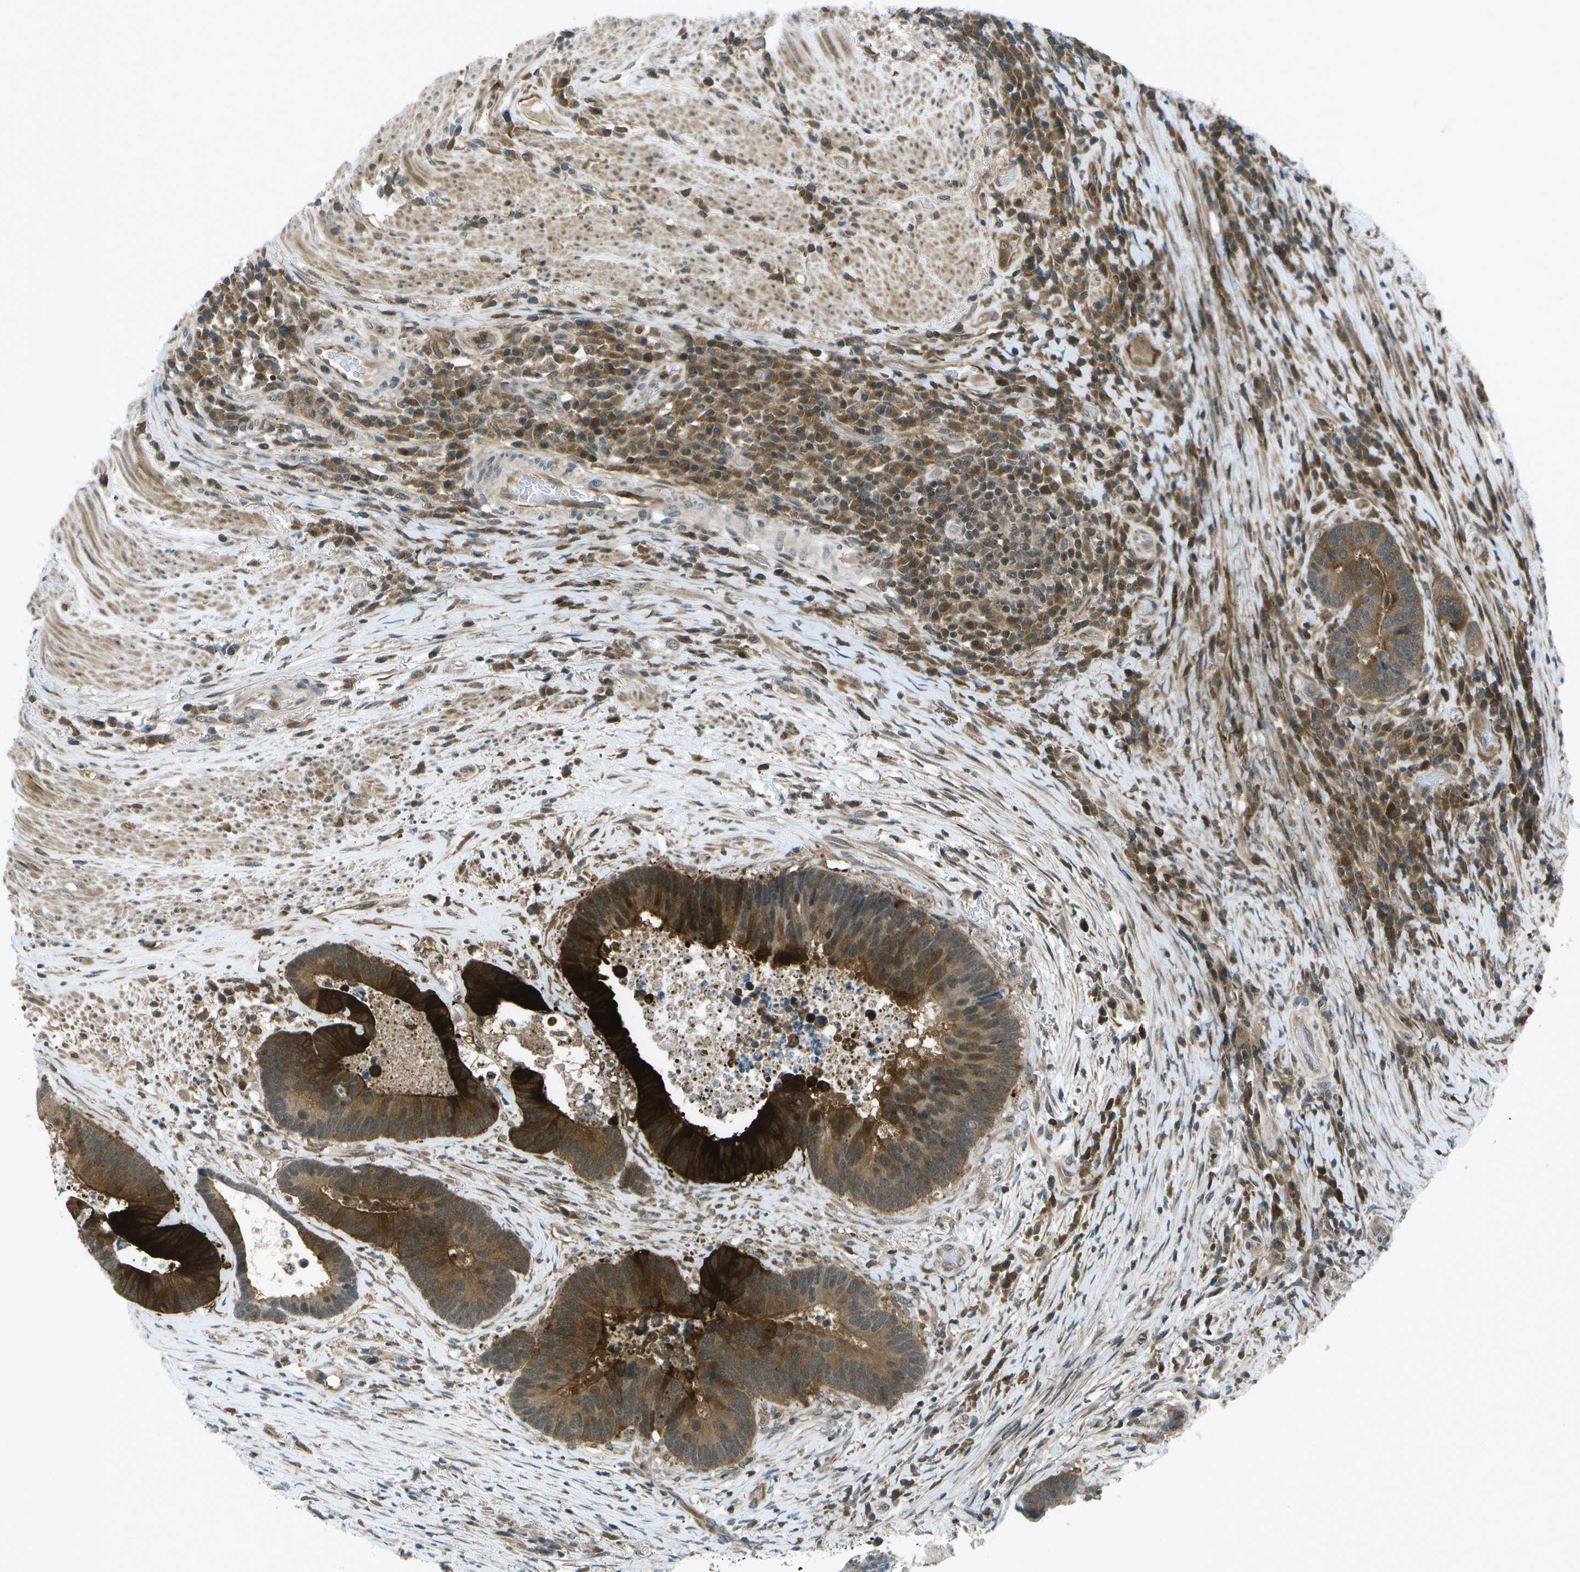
{"staining": {"intensity": "strong", "quantity": ">75%", "location": "cytoplasmic/membranous"}, "tissue": "colorectal cancer", "cell_type": "Tumor cells", "image_type": "cancer", "snomed": [{"axis": "morphology", "description": "Adenocarcinoma, NOS"}, {"axis": "topography", "description": "Rectum"}], "caption": "Immunohistochemical staining of human colorectal cancer (adenocarcinoma) displays high levels of strong cytoplasmic/membranous protein expression in about >75% of tumor cells.", "gene": "TMEM19", "patient": {"sex": "female", "age": 89}}